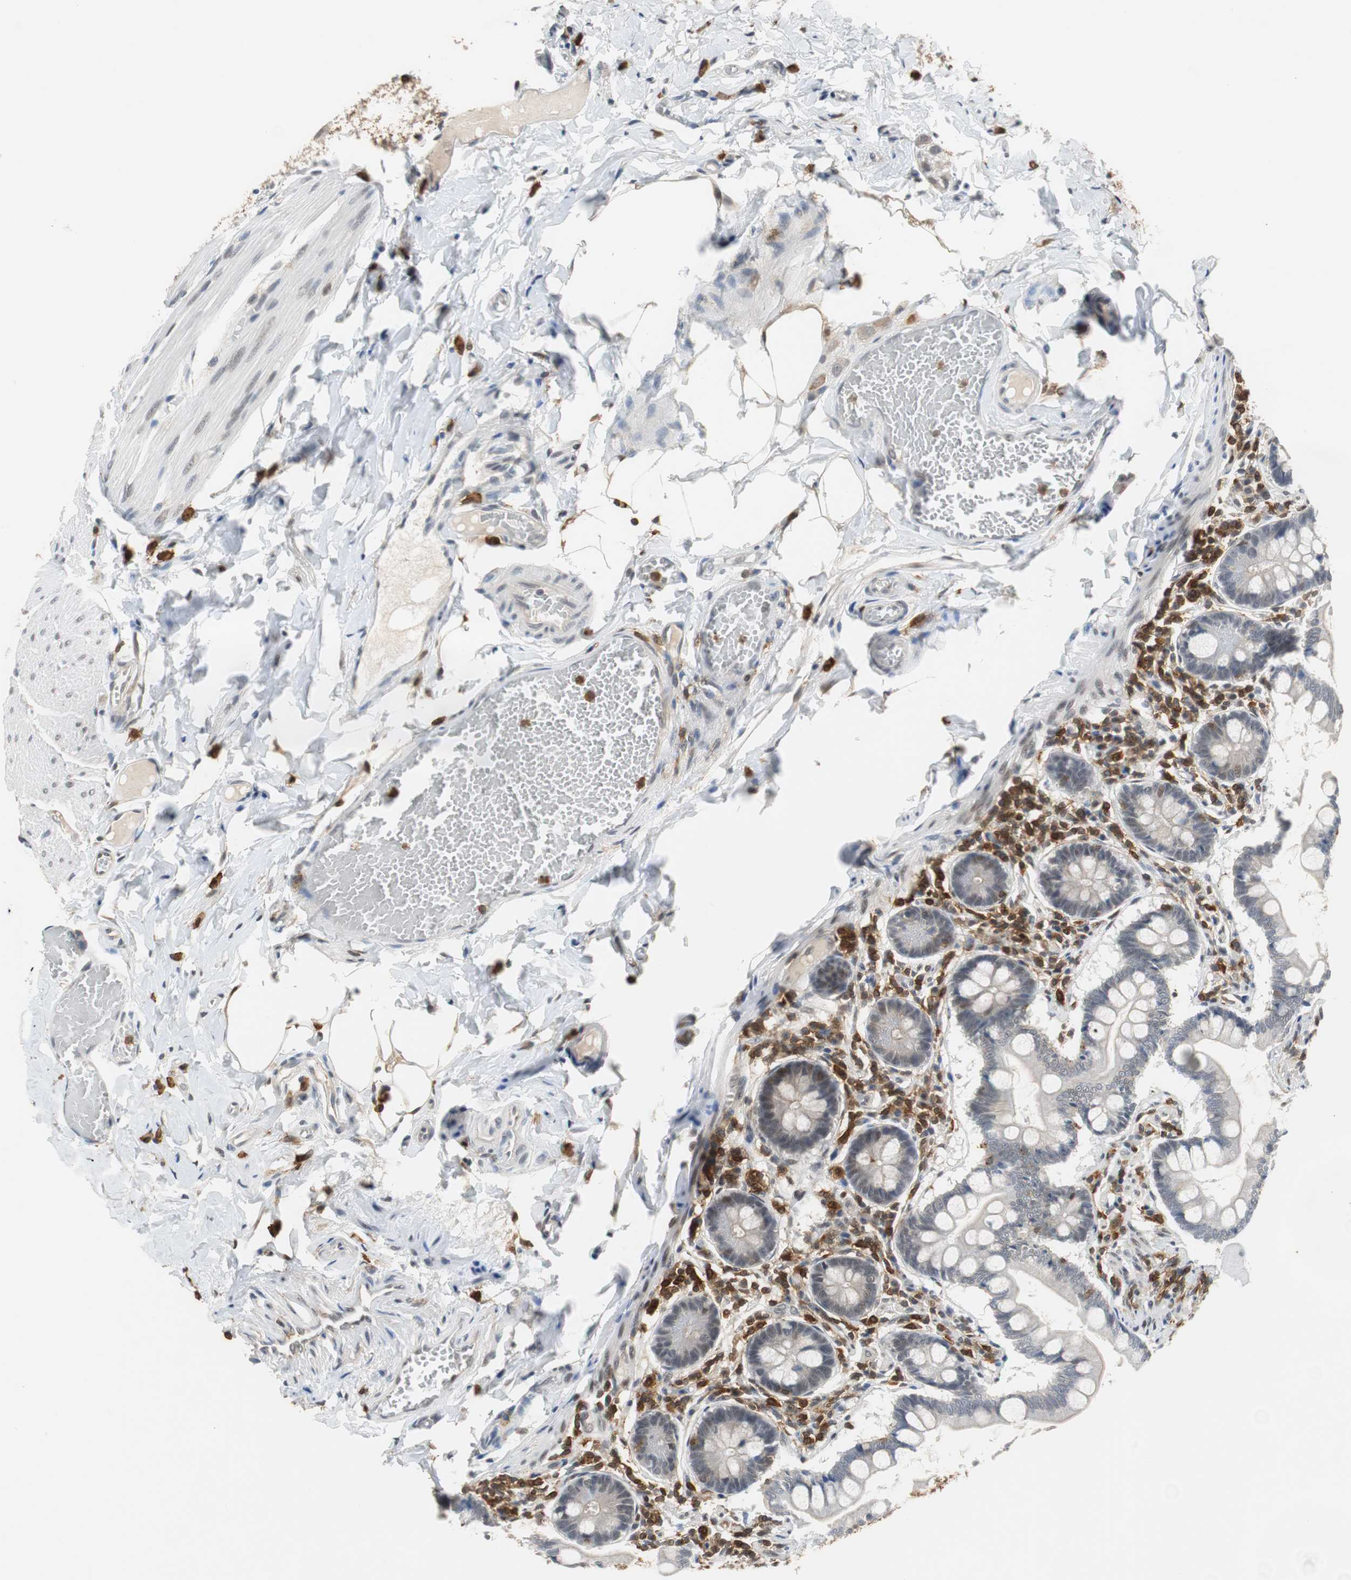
{"staining": {"intensity": "moderate", "quantity": "25%-75%", "location": "cytoplasmic/membranous,nuclear"}, "tissue": "small intestine", "cell_type": "Glandular cells", "image_type": "normal", "snomed": [{"axis": "morphology", "description": "Normal tissue, NOS"}, {"axis": "topography", "description": "Small intestine"}], "caption": "Human small intestine stained with a brown dye shows moderate cytoplasmic/membranous,nuclear positive expression in approximately 25%-75% of glandular cells.", "gene": "SIRT1", "patient": {"sex": "male", "age": 41}}